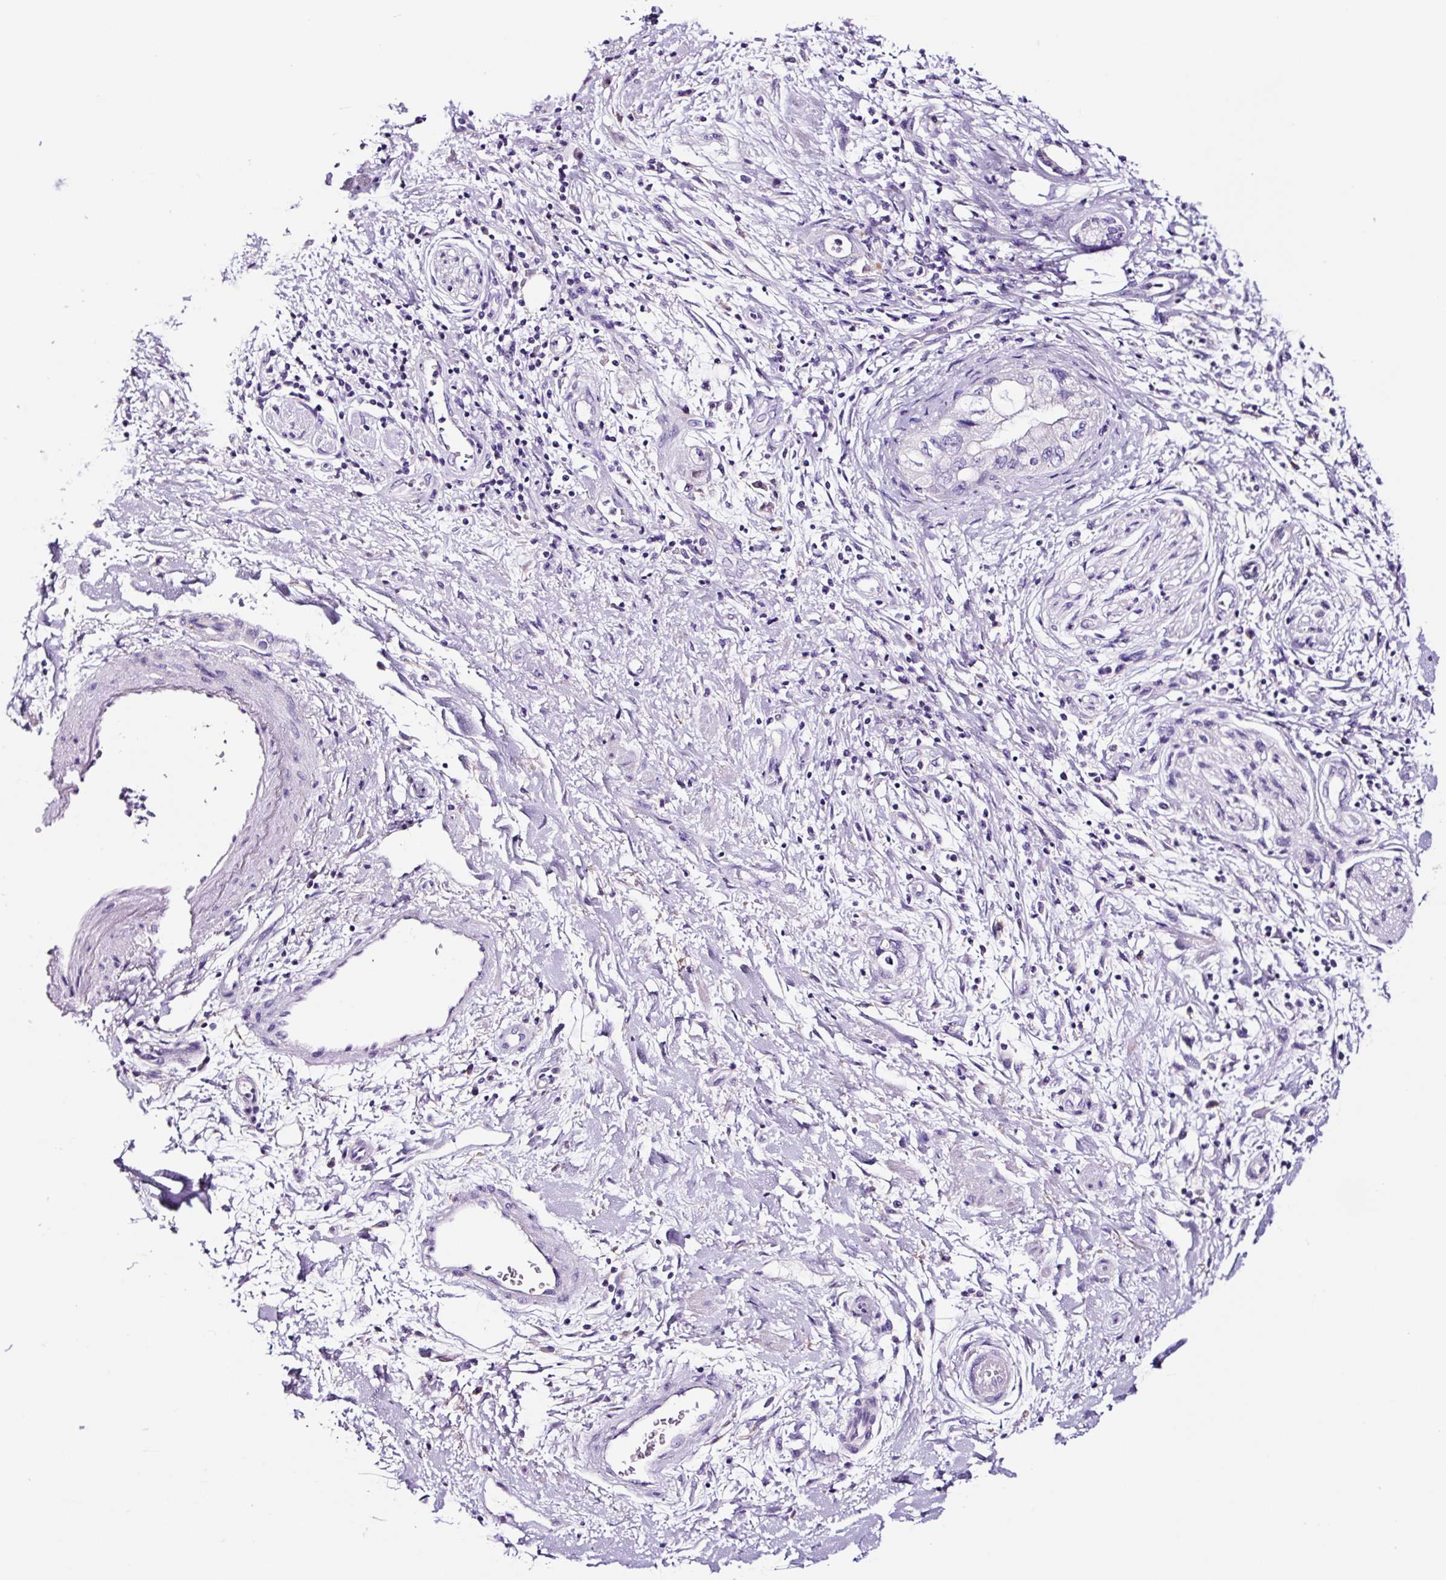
{"staining": {"intensity": "negative", "quantity": "none", "location": "none"}, "tissue": "pancreatic cancer", "cell_type": "Tumor cells", "image_type": "cancer", "snomed": [{"axis": "morphology", "description": "Adenocarcinoma, NOS"}, {"axis": "topography", "description": "Pancreas"}], "caption": "An image of human adenocarcinoma (pancreatic) is negative for staining in tumor cells.", "gene": "FBXL7", "patient": {"sex": "female", "age": 73}}